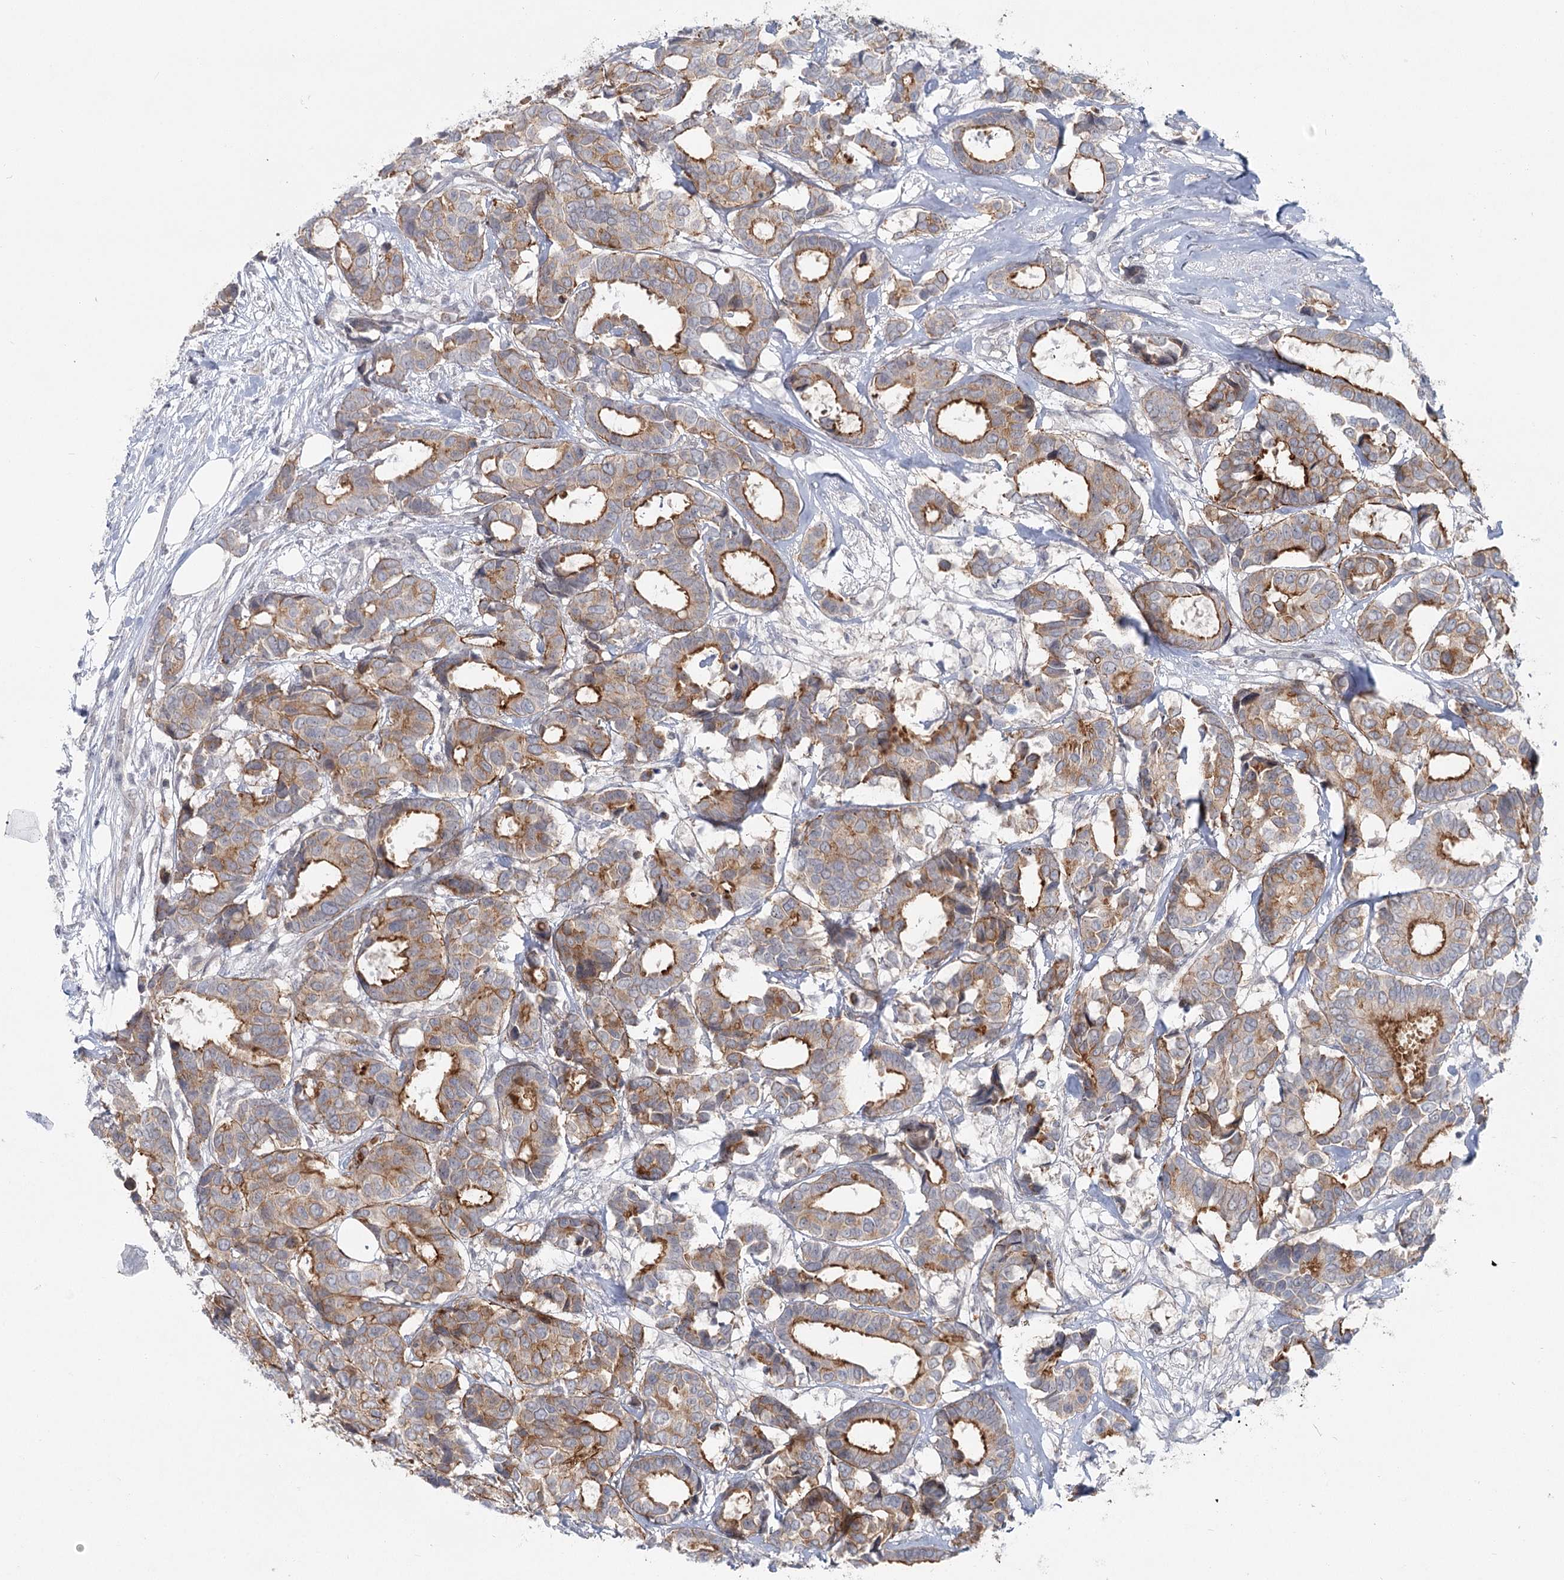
{"staining": {"intensity": "strong", "quantity": ">75%", "location": "cytoplasmic/membranous"}, "tissue": "breast cancer", "cell_type": "Tumor cells", "image_type": "cancer", "snomed": [{"axis": "morphology", "description": "Duct carcinoma"}, {"axis": "topography", "description": "Breast"}], "caption": "There is high levels of strong cytoplasmic/membranous positivity in tumor cells of breast cancer, as demonstrated by immunohistochemical staining (brown color).", "gene": "ABHD8", "patient": {"sex": "female", "age": 87}}